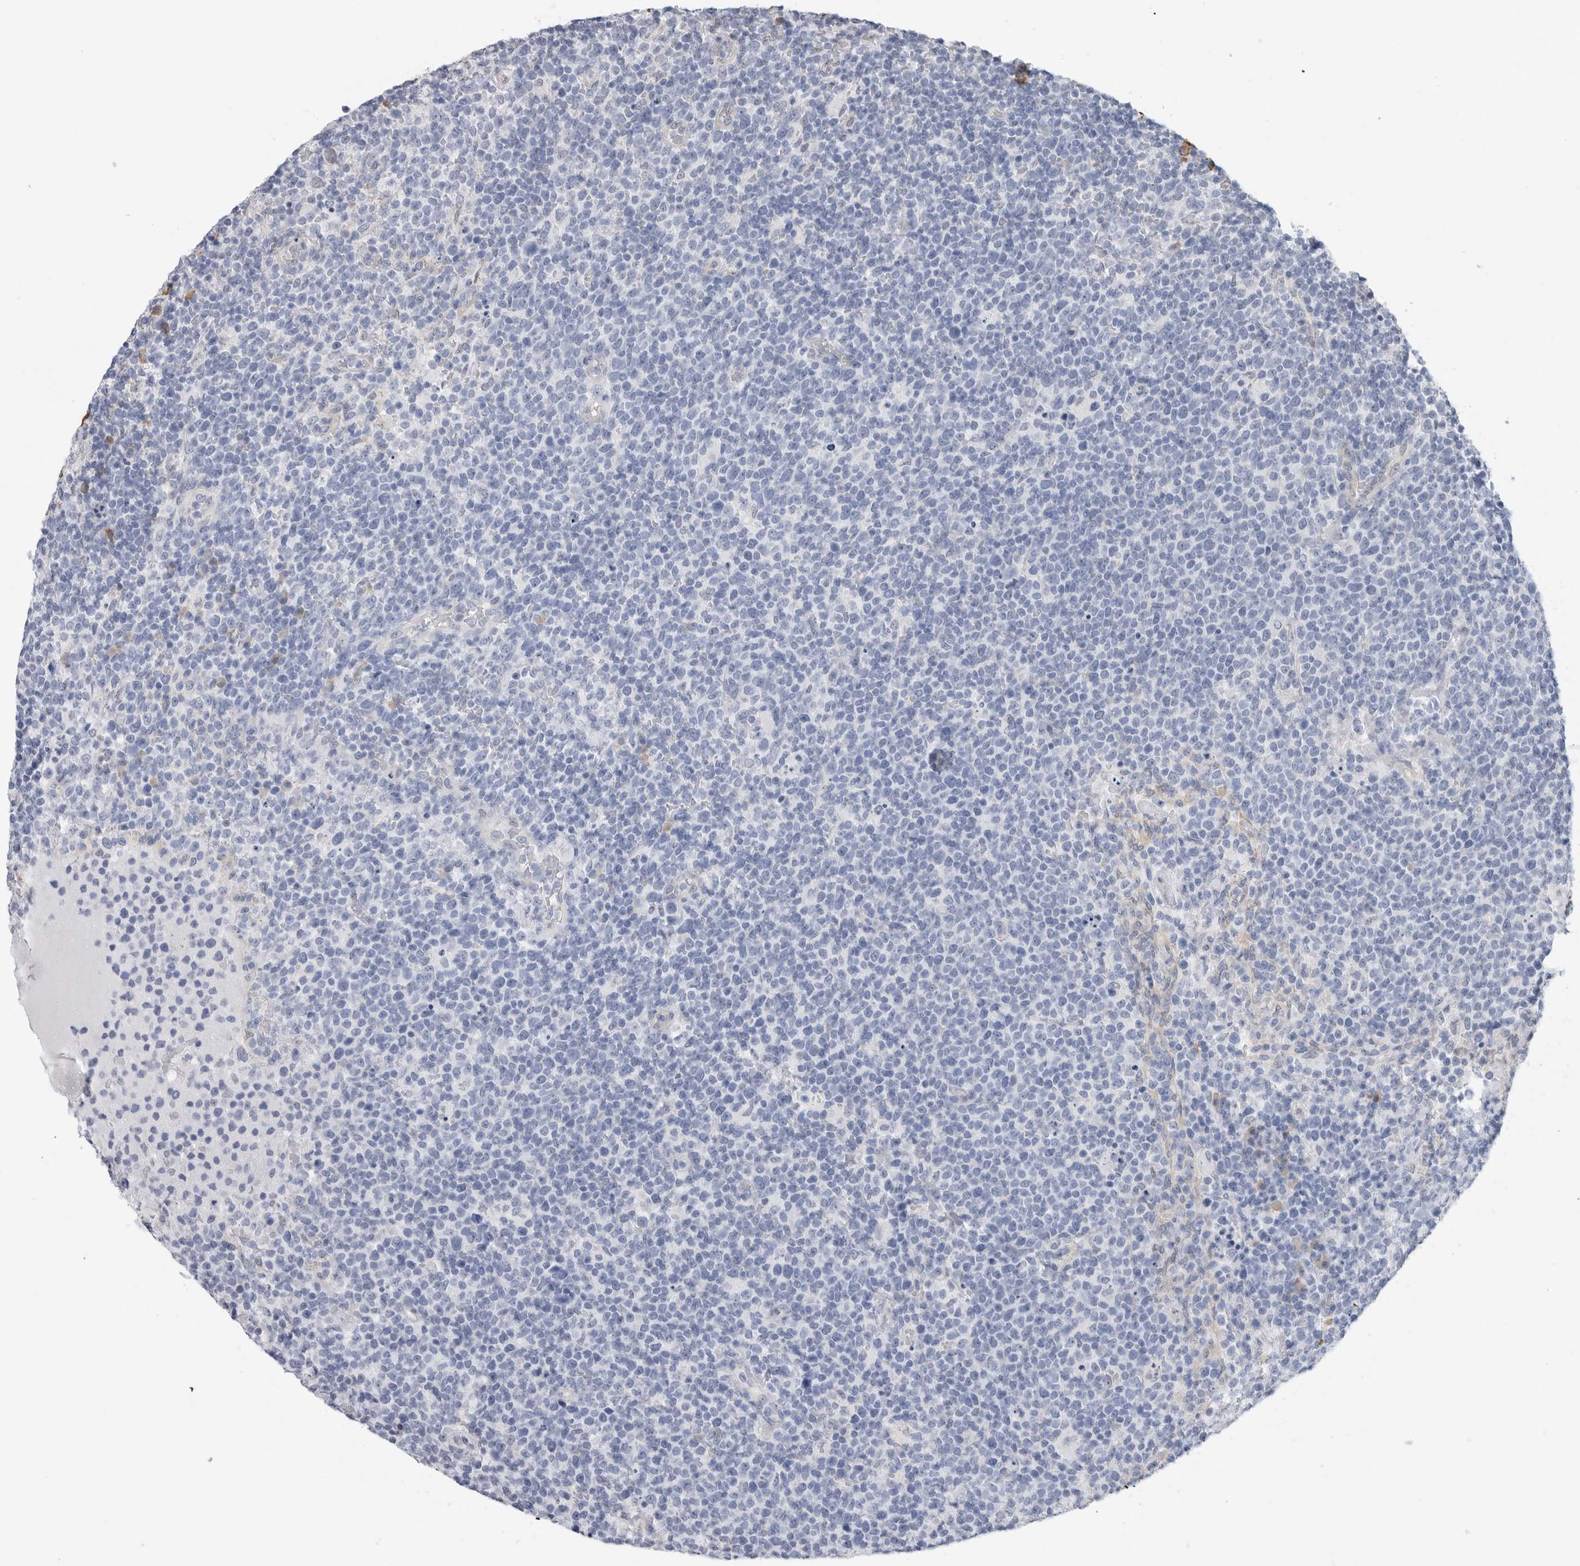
{"staining": {"intensity": "negative", "quantity": "none", "location": "none"}, "tissue": "lymphoma", "cell_type": "Tumor cells", "image_type": "cancer", "snomed": [{"axis": "morphology", "description": "Malignant lymphoma, non-Hodgkin's type, High grade"}, {"axis": "topography", "description": "Lymph node"}], "caption": "DAB (3,3'-diaminobenzidine) immunohistochemical staining of human high-grade malignant lymphoma, non-Hodgkin's type shows no significant staining in tumor cells.", "gene": "ARHGEF10", "patient": {"sex": "male", "age": 61}}